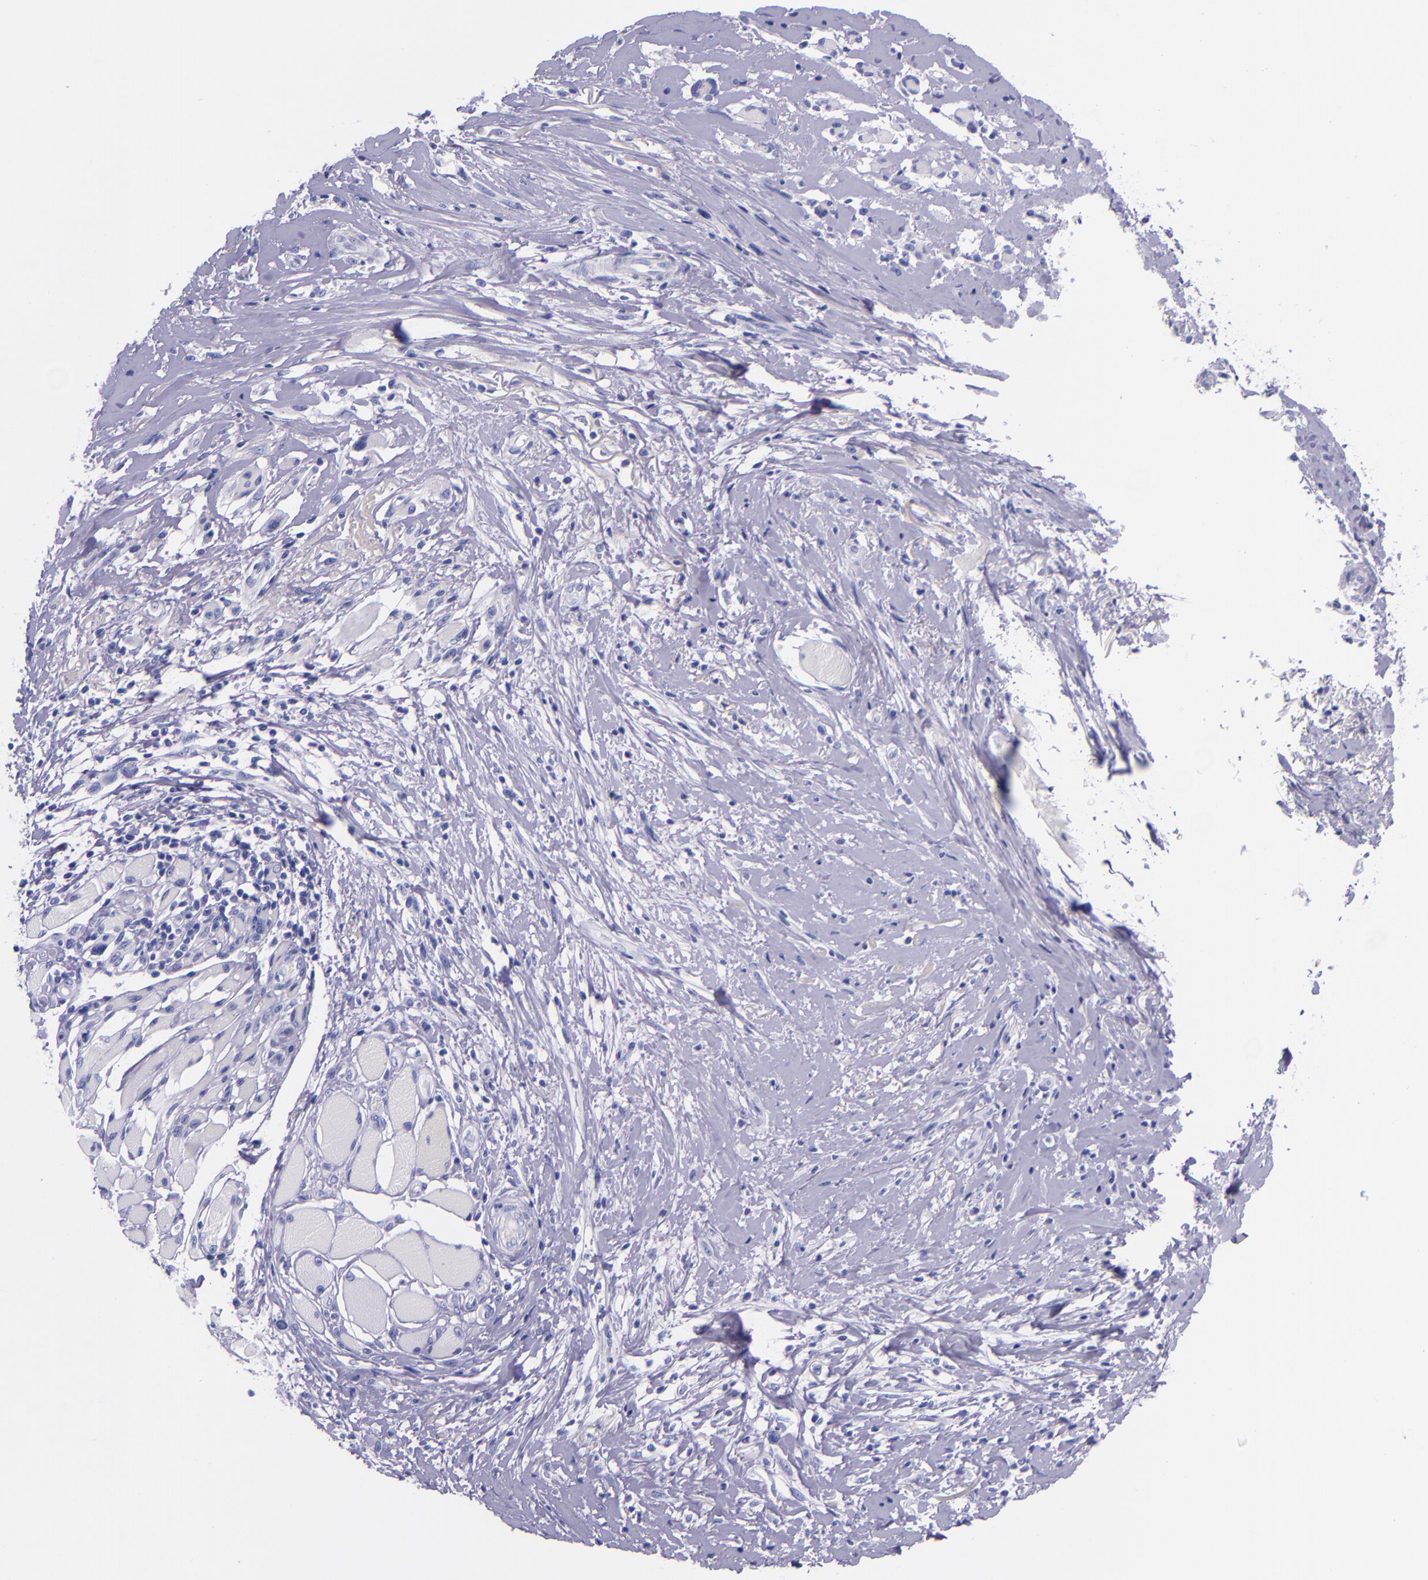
{"staining": {"intensity": "negative", "quantity": "none", "location": "none"}, "tissue": "melanoma", "cell_type": "Tumor cells", "image_type": "cancer", "snomed": [{"axis": "morphology", "description": "Malignant melanoma, NOS"}, {"axis": "topography", "description": "Skin"}], "caption": "This is an immunohistochemistry (IHC) image of malignant melanoma. There is no positivity in tumor cells.", "gene": "SLPI", "patient": {"sex": "male", "age": 91}}